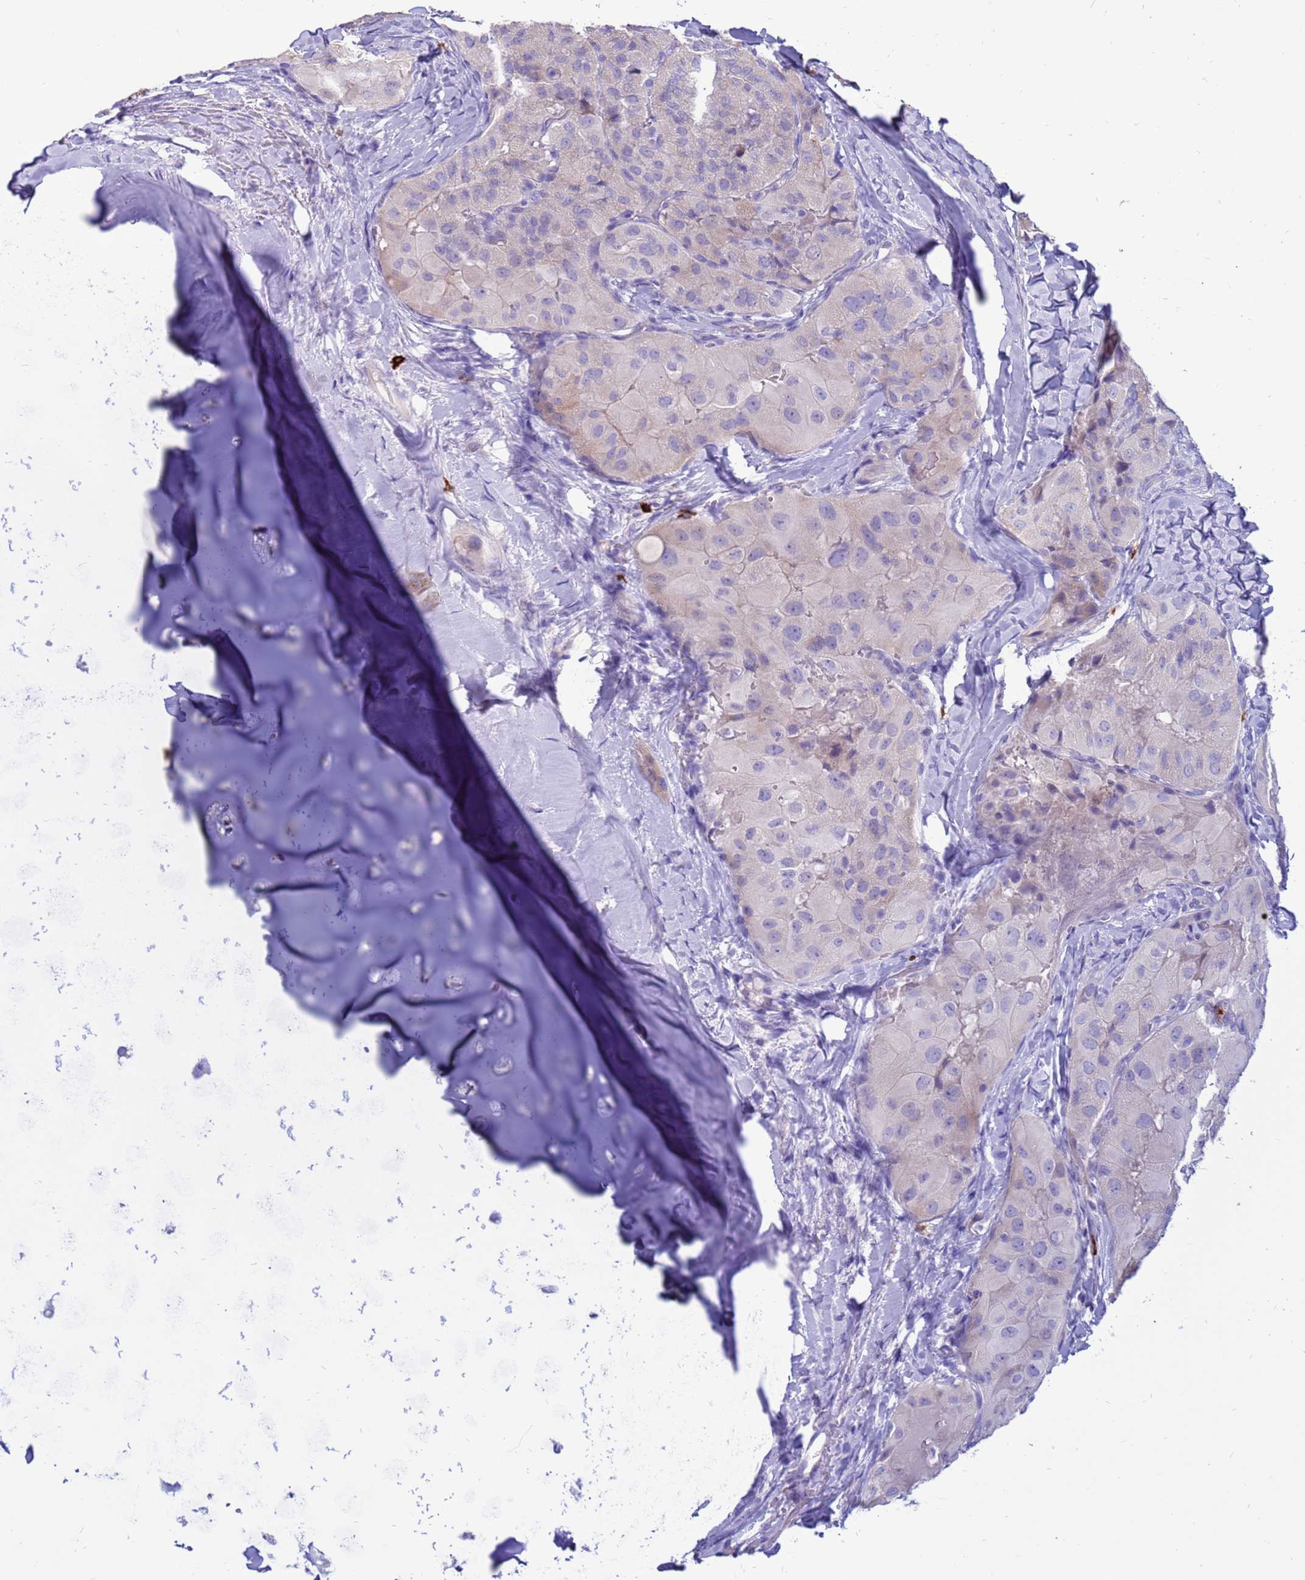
{"staining": {"intensity": "negative", "quantity": "none", "location": "none"}, "tissue": "thyroid cancer", "cell_type": "Tumor cells", "image_type": "cancer", "snomed": [{"axis": "morphology", "description": "Normal tissue, NOS"}, {"axis": "morphology", "description": "Papillary adenocarcinoma, NOS"}, {"axis": "topography", "description": "Thyroid gland"}], "caption": "An immunohistochemistry (IHC) histopathology image of thyroid cancer (papillary adenocarcinoma) is shown. There is no staining in tumor cells of thyroid cancer (papillary adenocarcinoma). (Brightfield microscopy of DAB immunohistochemistry (IHC) at high magnification).", "gene": "PDE10A", "patient": {"sex": "female", "age": 59}}